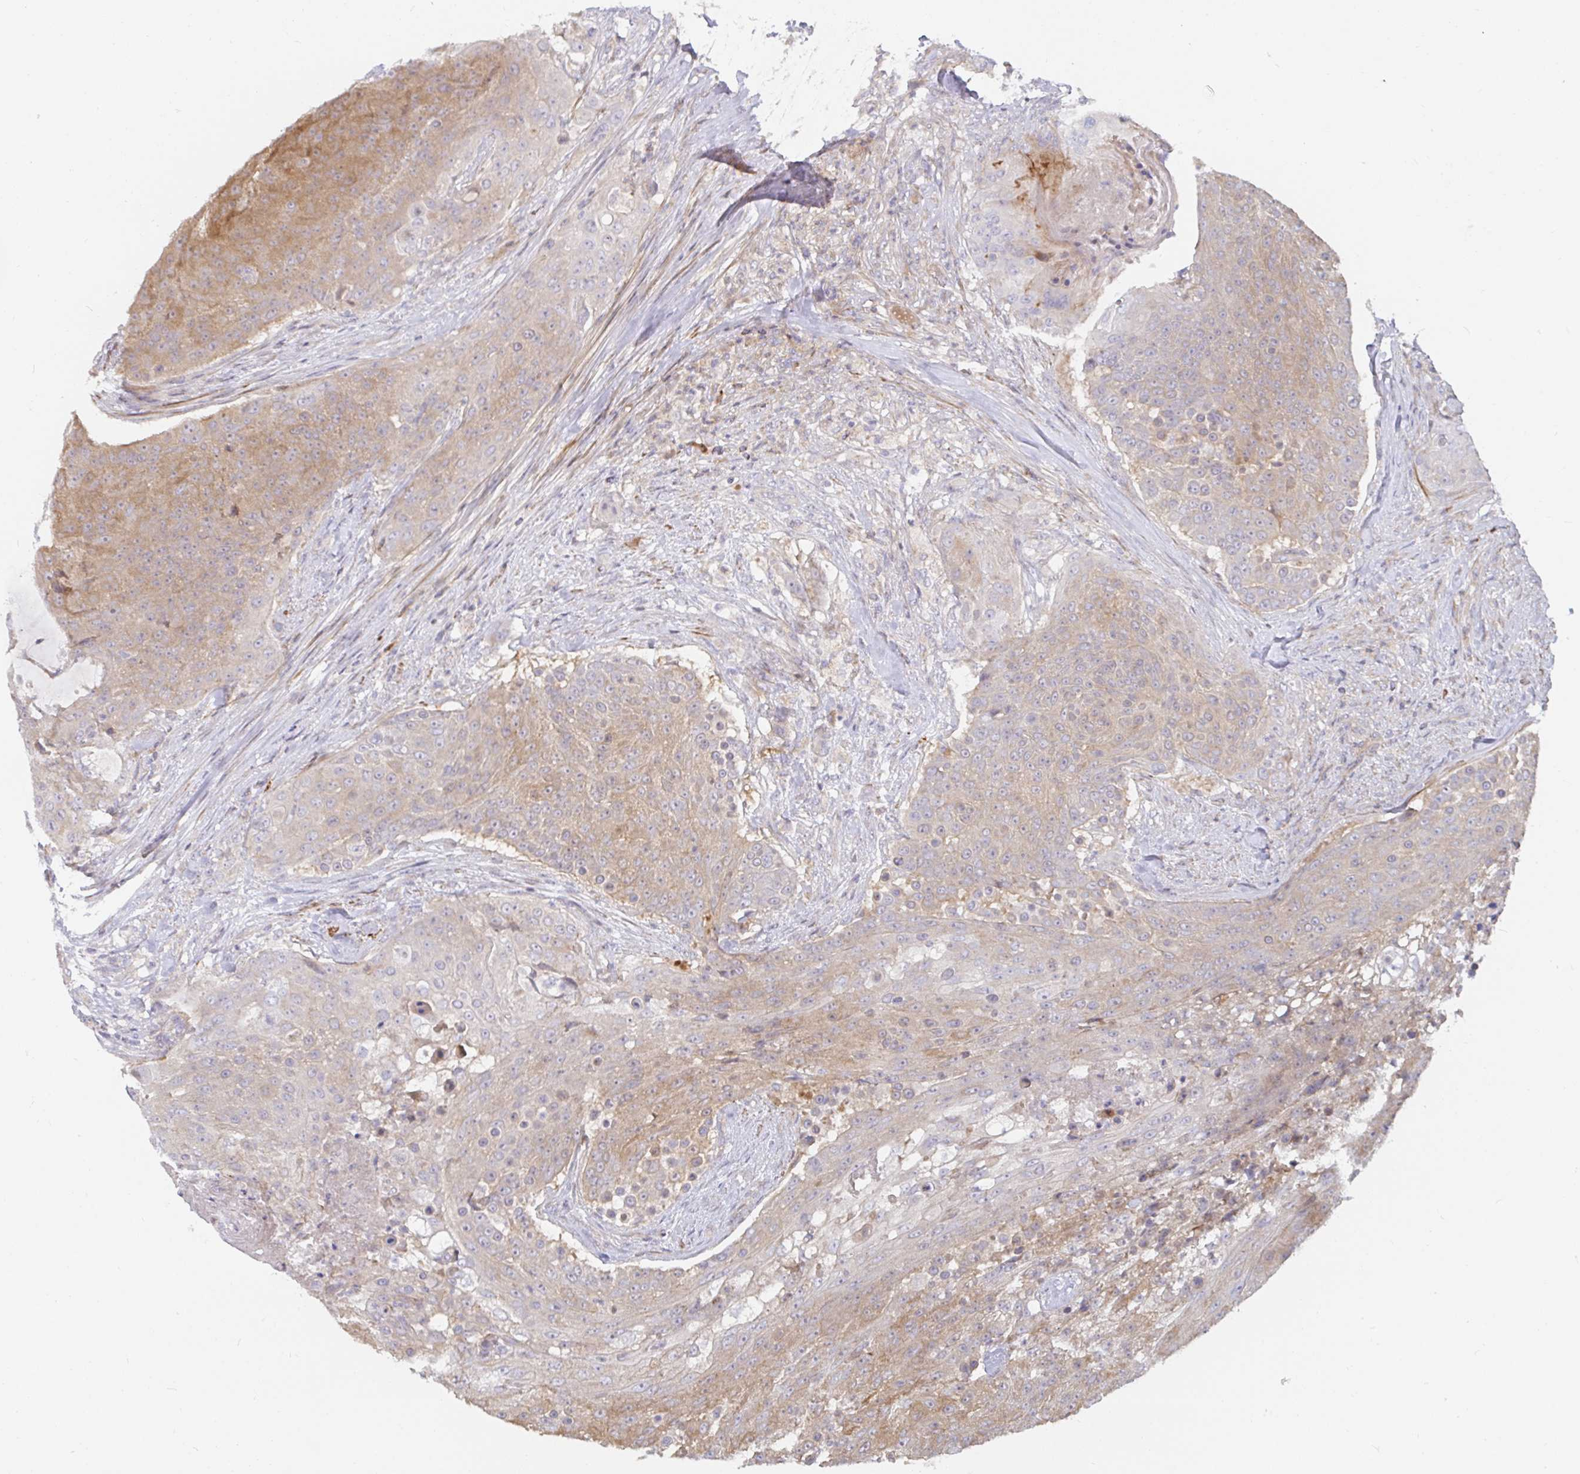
{"staining": {"intensity": "weak", "quantity": ">75%", "location": "cytoplasmic/membranous"}, "tissue": "urothelial cancer", "cell_type": "Tumor cells", "image_type": "cancer", "snomed": [{"axis": "morphology", "description": "Urothelial carcinoma, High grade"}, {"axis": "topography", "description": "Urinary bladder"}], "caption": "Protein staining by IHC displays weak cytoplasmic/membranous positivity in approximately >75% of tumor cells in urothelial carcinoma (high-grade).", "gene": "SSH2", "patient": {"sex": "female", "age": 63}}